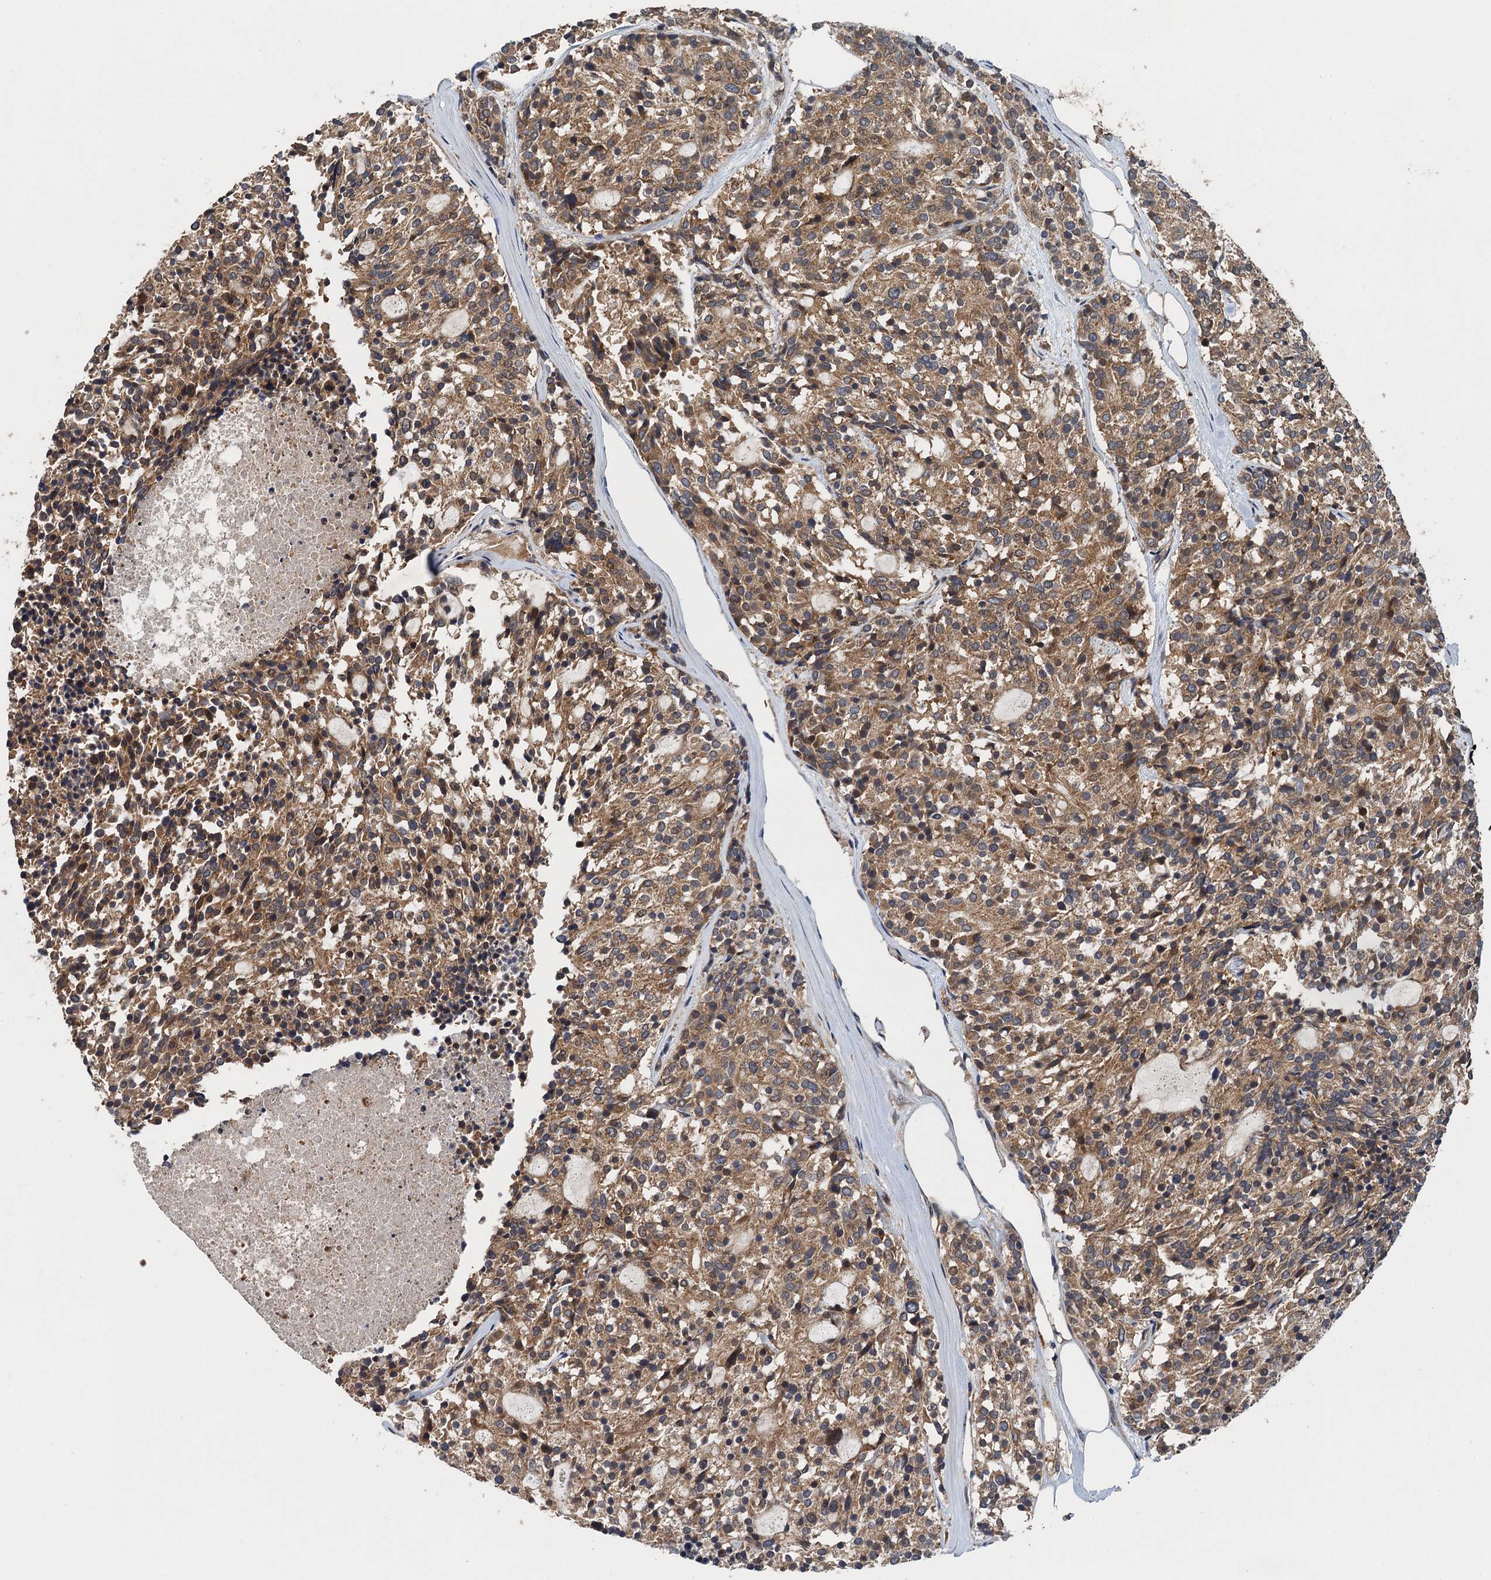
{"staining": {"intensity": "moderate", "quantity": ">75%", "location": "cytoplasmic/membranous"}, "tissue": "carcinoid", "cell_type": "Tumor cells", "image_type": "cancer", "snomed": [{"axis": "morphology", "description": "Carcinoid, malignant, NOS"}, {"axis": "topography", "description": "Pancreas"}], "caption": "Protein analysis of carcinoid tissue reveals moderate cytoplasmic/membranous positivity in approximately >75% of tumor cells. The staining was performed using DAB, with brown indicating positive protein expression. Nuclei are stained blue with hematoxylin.", "gene": "BORCS5", "patient": {"sex": "female", "age": 54}}